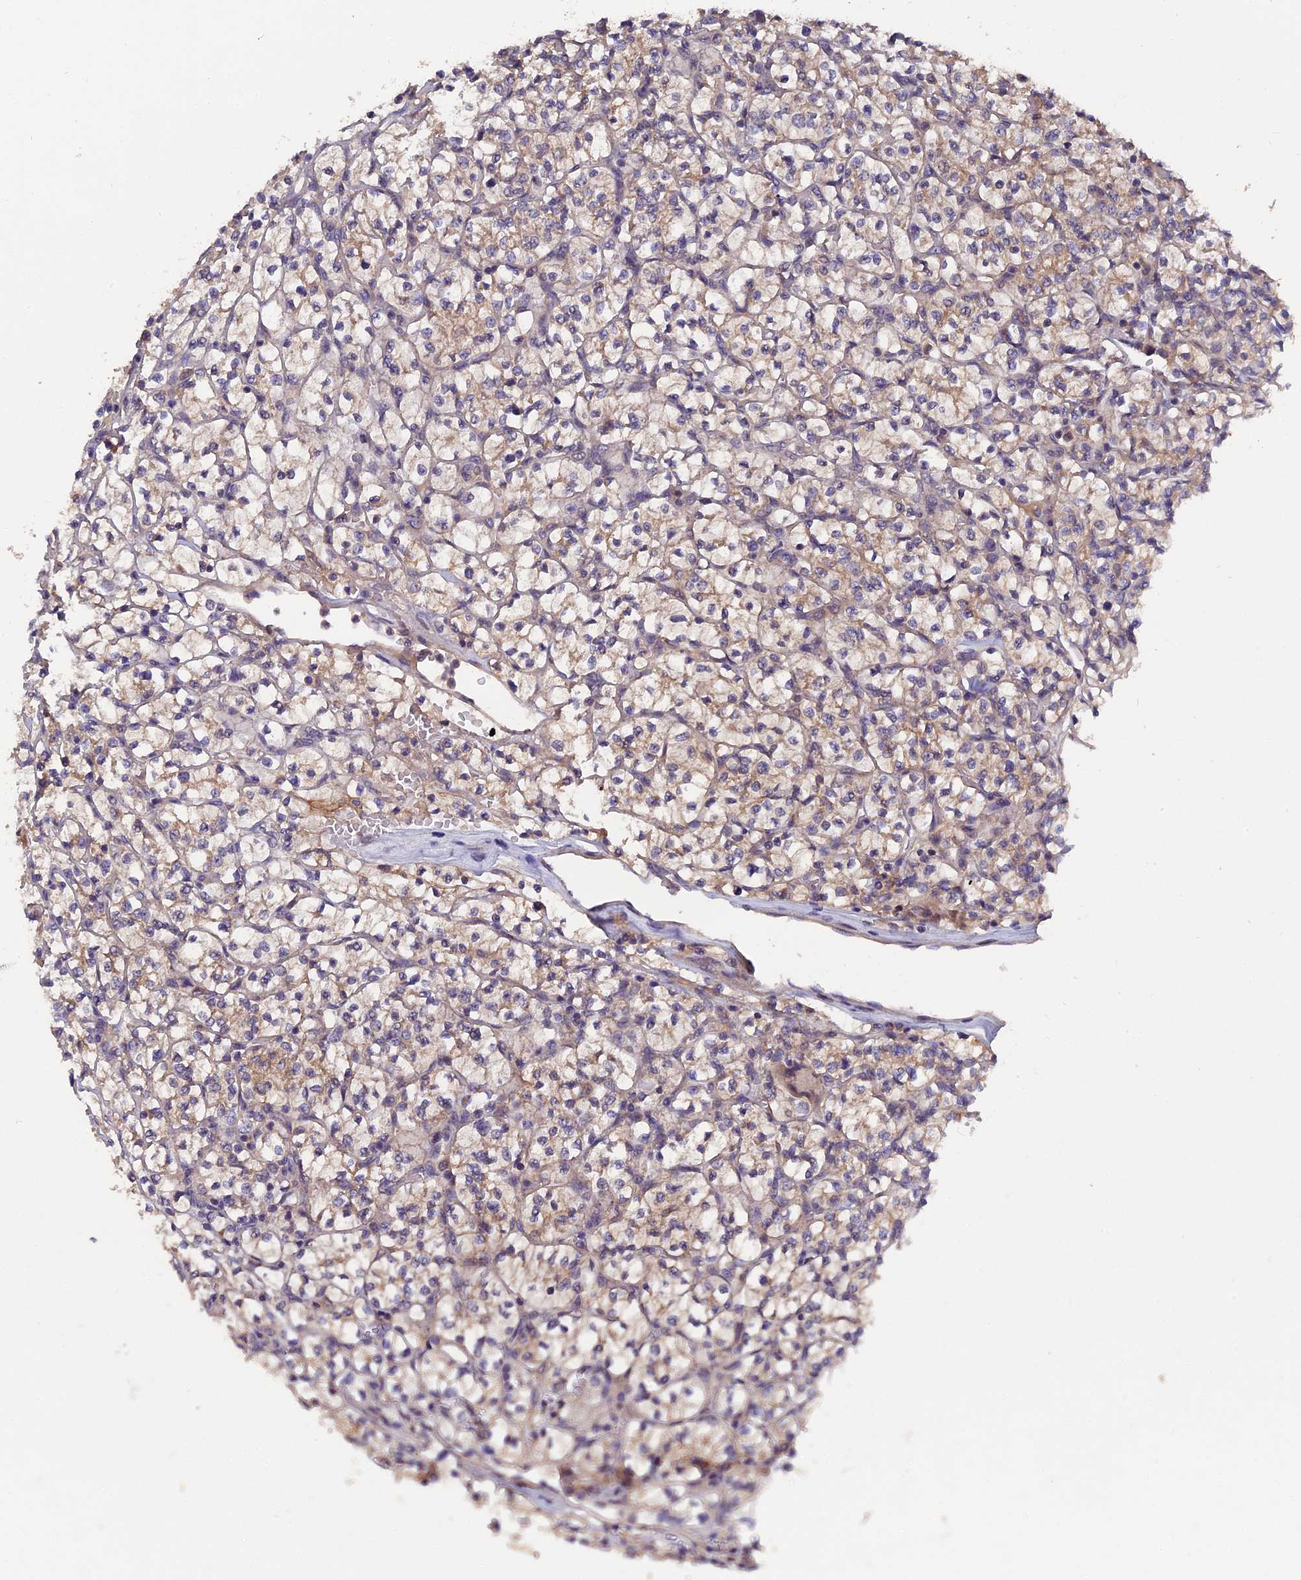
{"staining": {"intensity": "weak", "quantity": "25%-75%", "location": "cytoplasmic/membranous"}, "tissue": "renal cancer", "cell_type": "Tumor cells", "image_type": "cancer", "snomed": [{"axis": "morphology", "description": "Adenocarcinoma, NOS"}, {"axis": "topography", "description": "Kidney"}], "caption": "Protein expression by immunohistochemistry displays weak cytoplasmic/membranous positivity in approximately 25%-75% of tumor cells in renal cancer.", "gene": "ZCCHC2", "patient": {"sex": "female", "age": 64}}